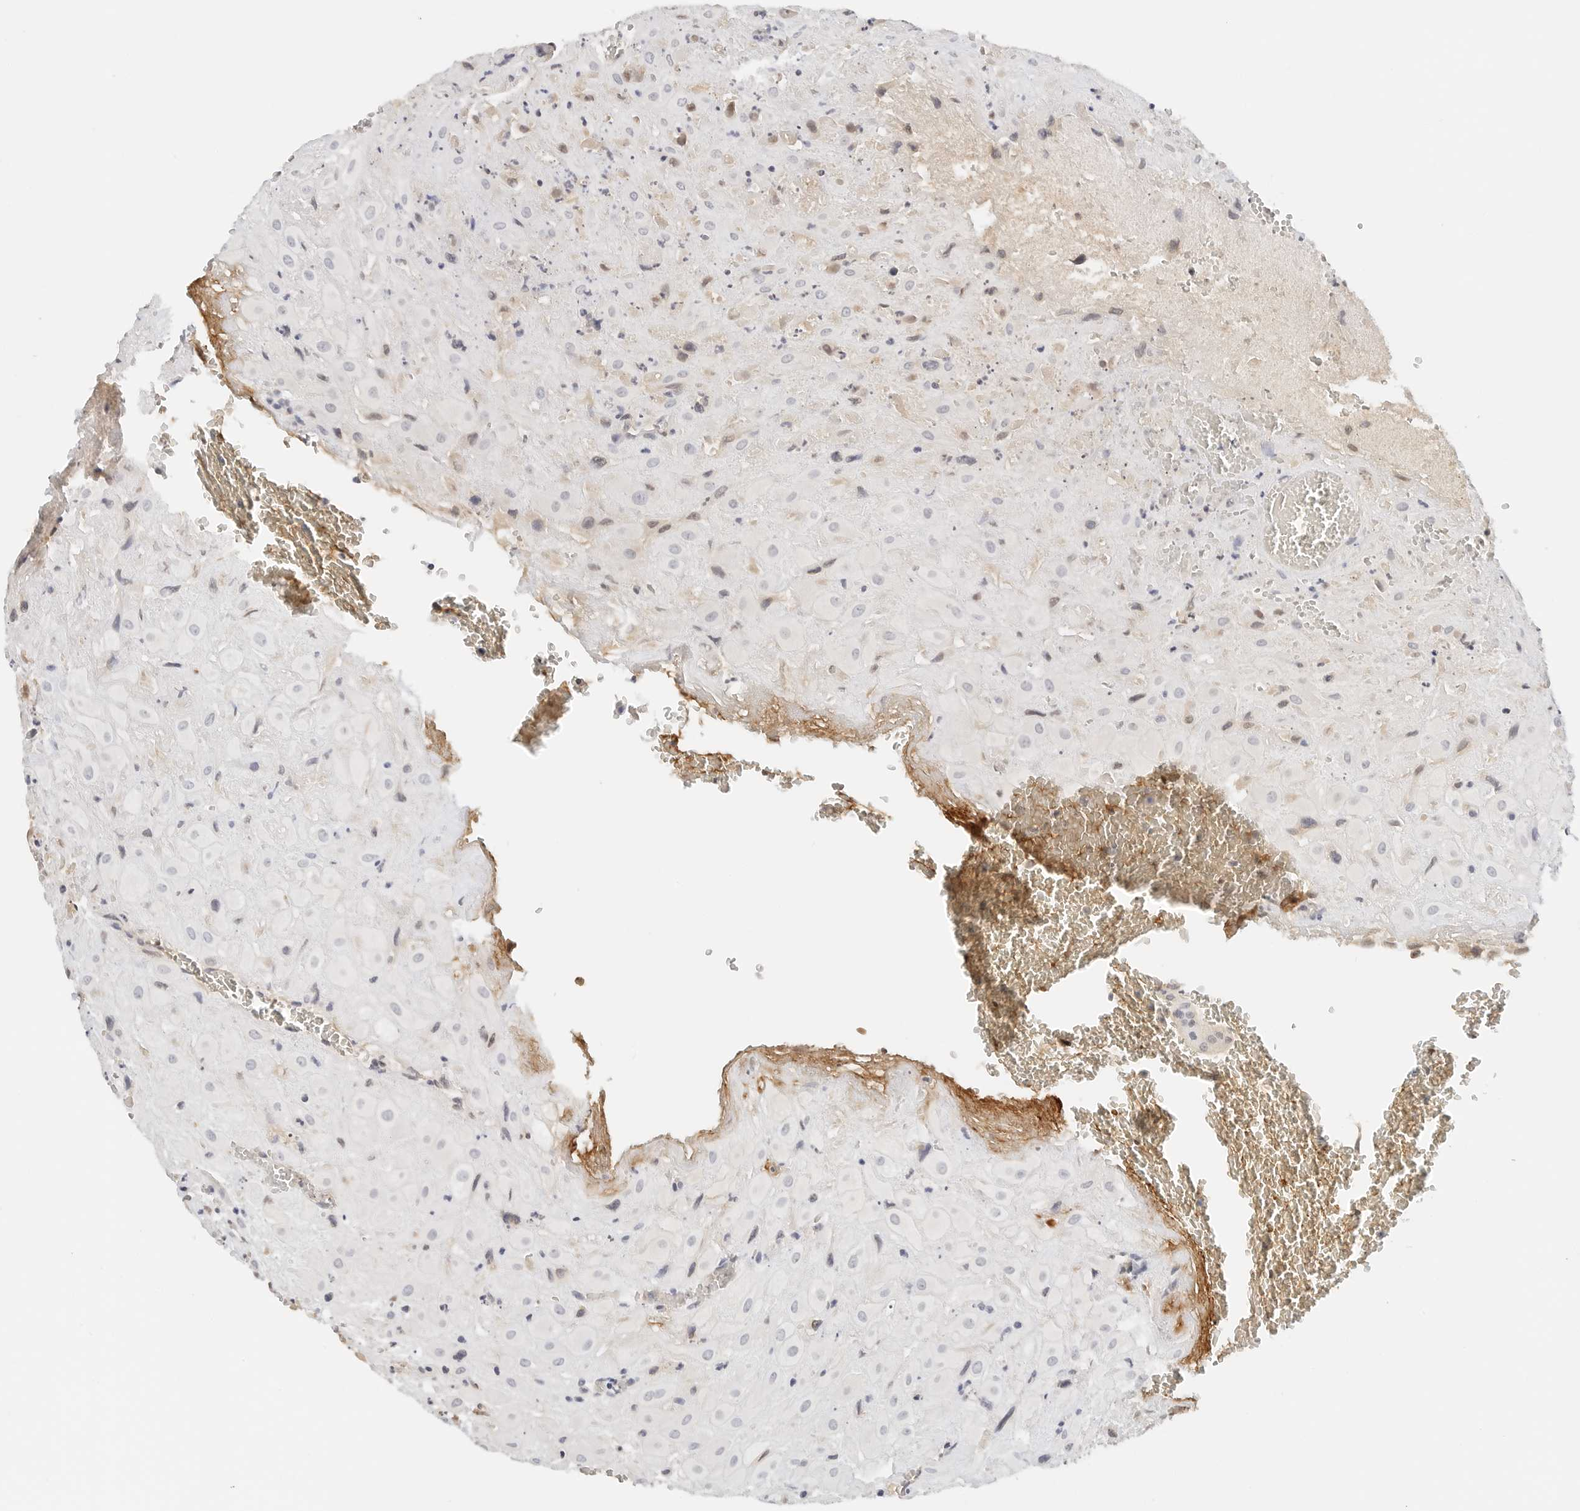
{"staining": {"intensity": "negative", "quantity": "none", "location": "none"}, "tissue": "placenta", "cell_type": "Decidual cells", "image_type": "normal", "snomed": [{"axis": "morphology", "description": "Normal tissue, NOS"}, {"axis": "topography", "description": "Placenta"}], "caption": "Immunohistochemical staining of benign placenta exhibits no significant expression in decidual cells.", "gene": "PKDCC", "patient": {"sex": "female", "age": 35}}